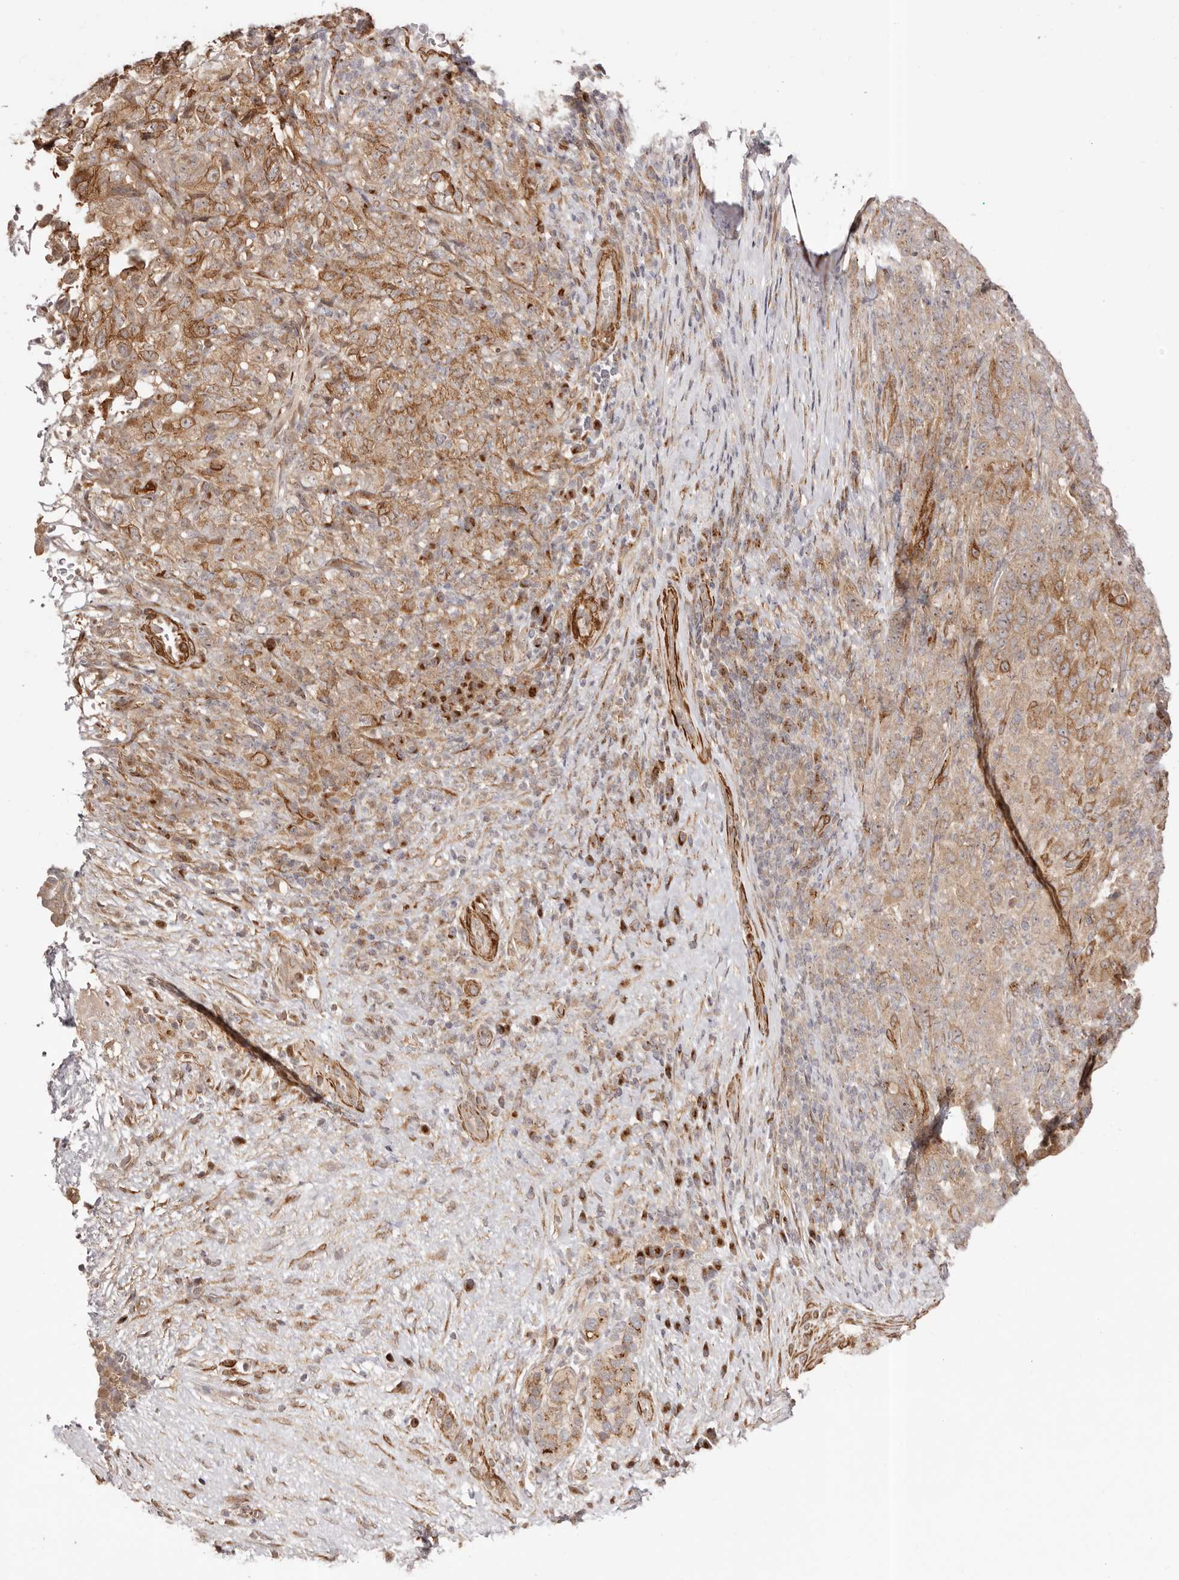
{"staining": {"intensity": "strong", "quantity": ">75%", "location": "cytoplasmic/membranous"}, "tissue": "pancreatic cancer", "cell_type": "Tumor cells", "image_type": "cancer", "snomed": [{"axis": "morphology", "description": "Adenocarcinoma, NOS"}, {"axis": "topography", "description": "Pancreas"}], "caption": "Immunohistochemistry (IHC) staining of adenocarcinoma (pancreatic), which displays high levels of strong cytoplasmic/membranous expression in about >75% of tumor cells indicating strong cytoplasmic/membranous protein staining. The staining was performed using DAB (brown) for protein detection and nuclei were counterstained in hematoxylin (blue).", "gene": "MICAL2", "patient": {"sex": "male", "age": 63}}